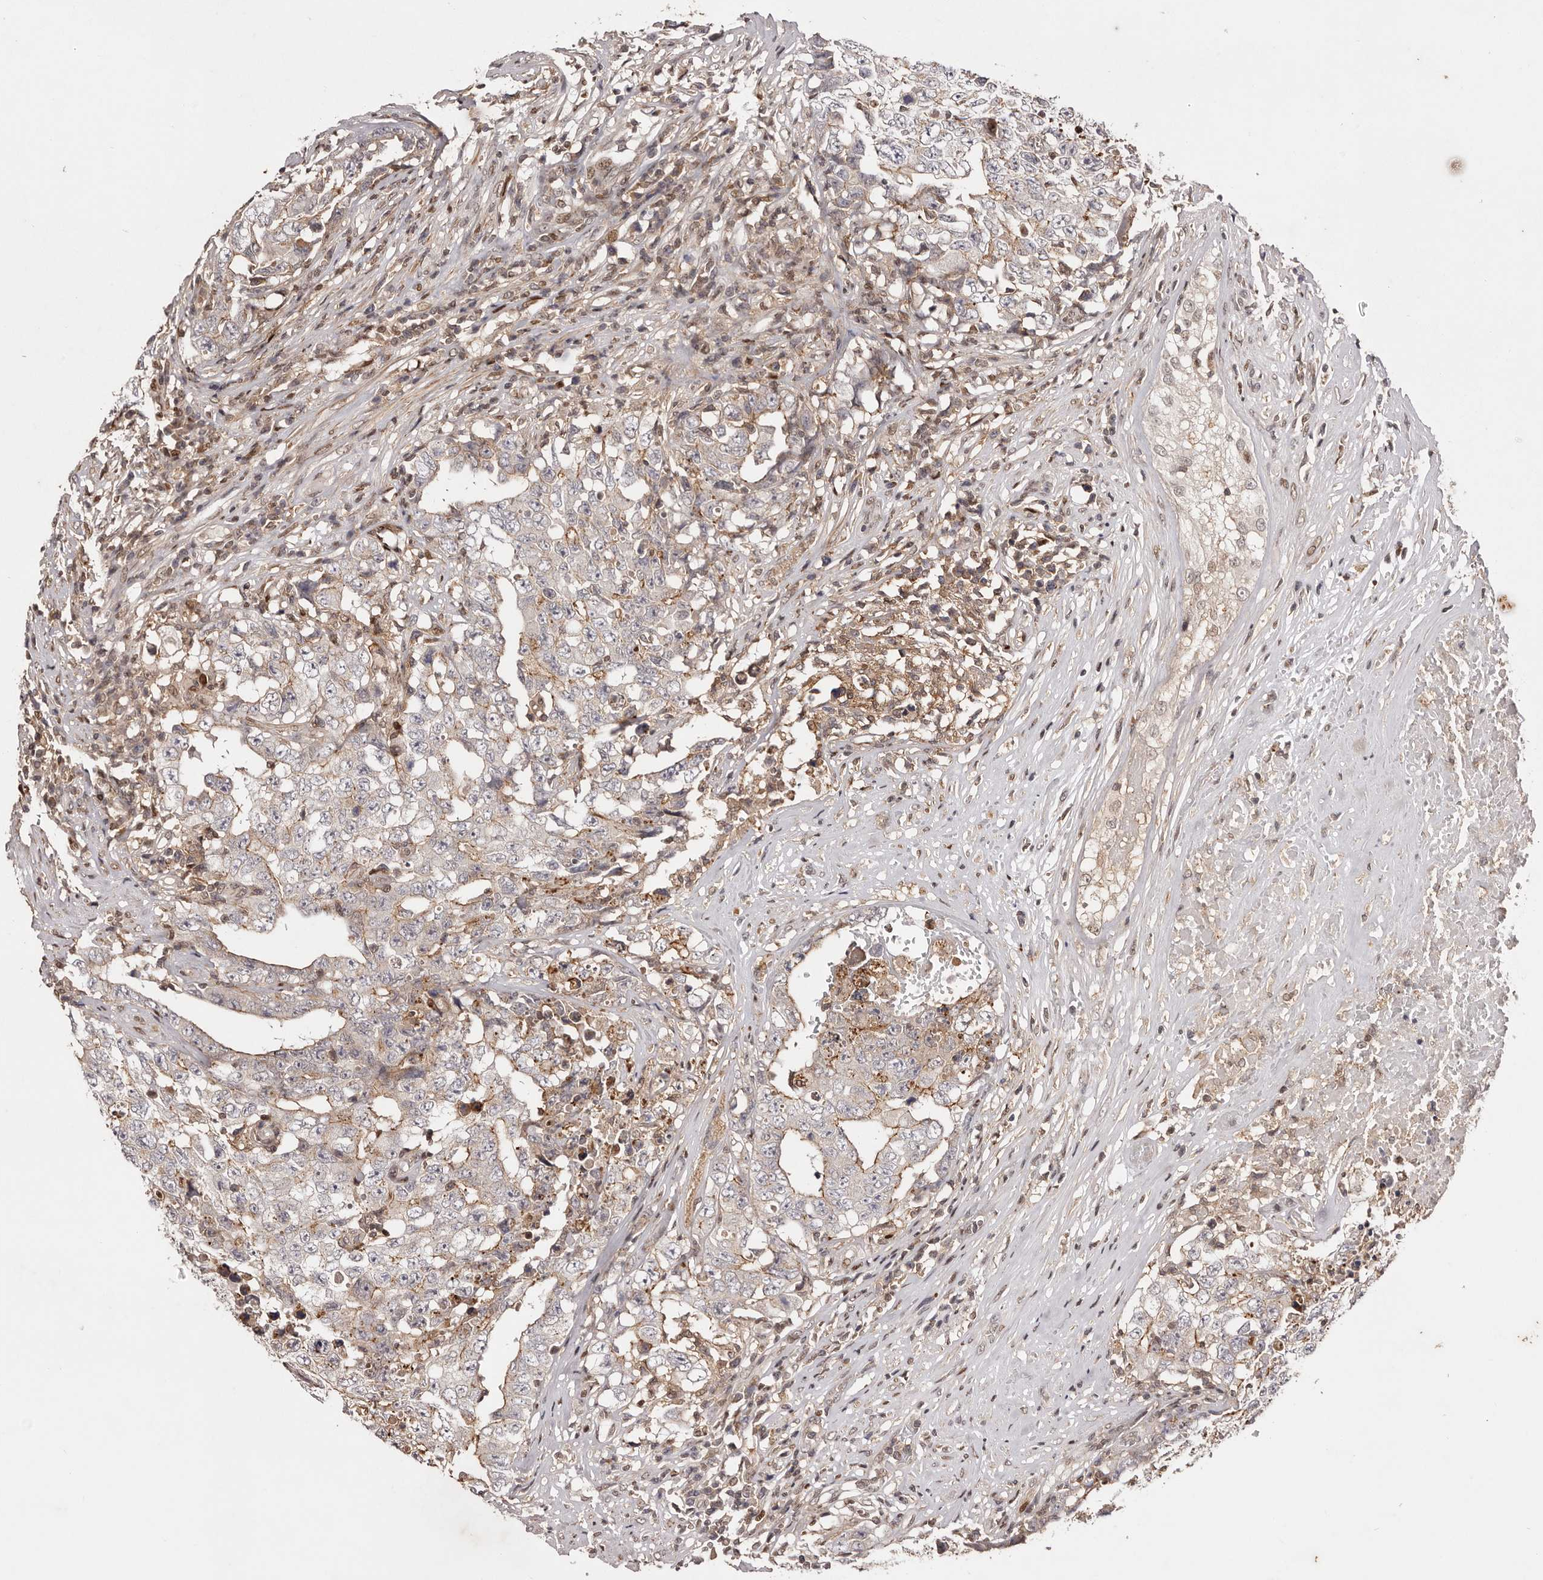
{"staining": {"intensity": "weak", "quantity": "<25%", "location": "cytoplasmic/membranous"}, "tissue": "testis cancer", "cell_type": "Tumor cells", "image_type": "cancer", "snomed": [{"axis": "morphology", "description": "Carcinoma, Embryonal, NOS"}, {"axis": "topography", "description": "Testis"}], "caption": "An immunohistochemistry photomicrograph of testis embryonal carcinoma is shown. There is no staining in tumor cells of testis embryonal carcinoma.", "gene": "FBXO5", "patient": {"sex": "male", "age": 26}}